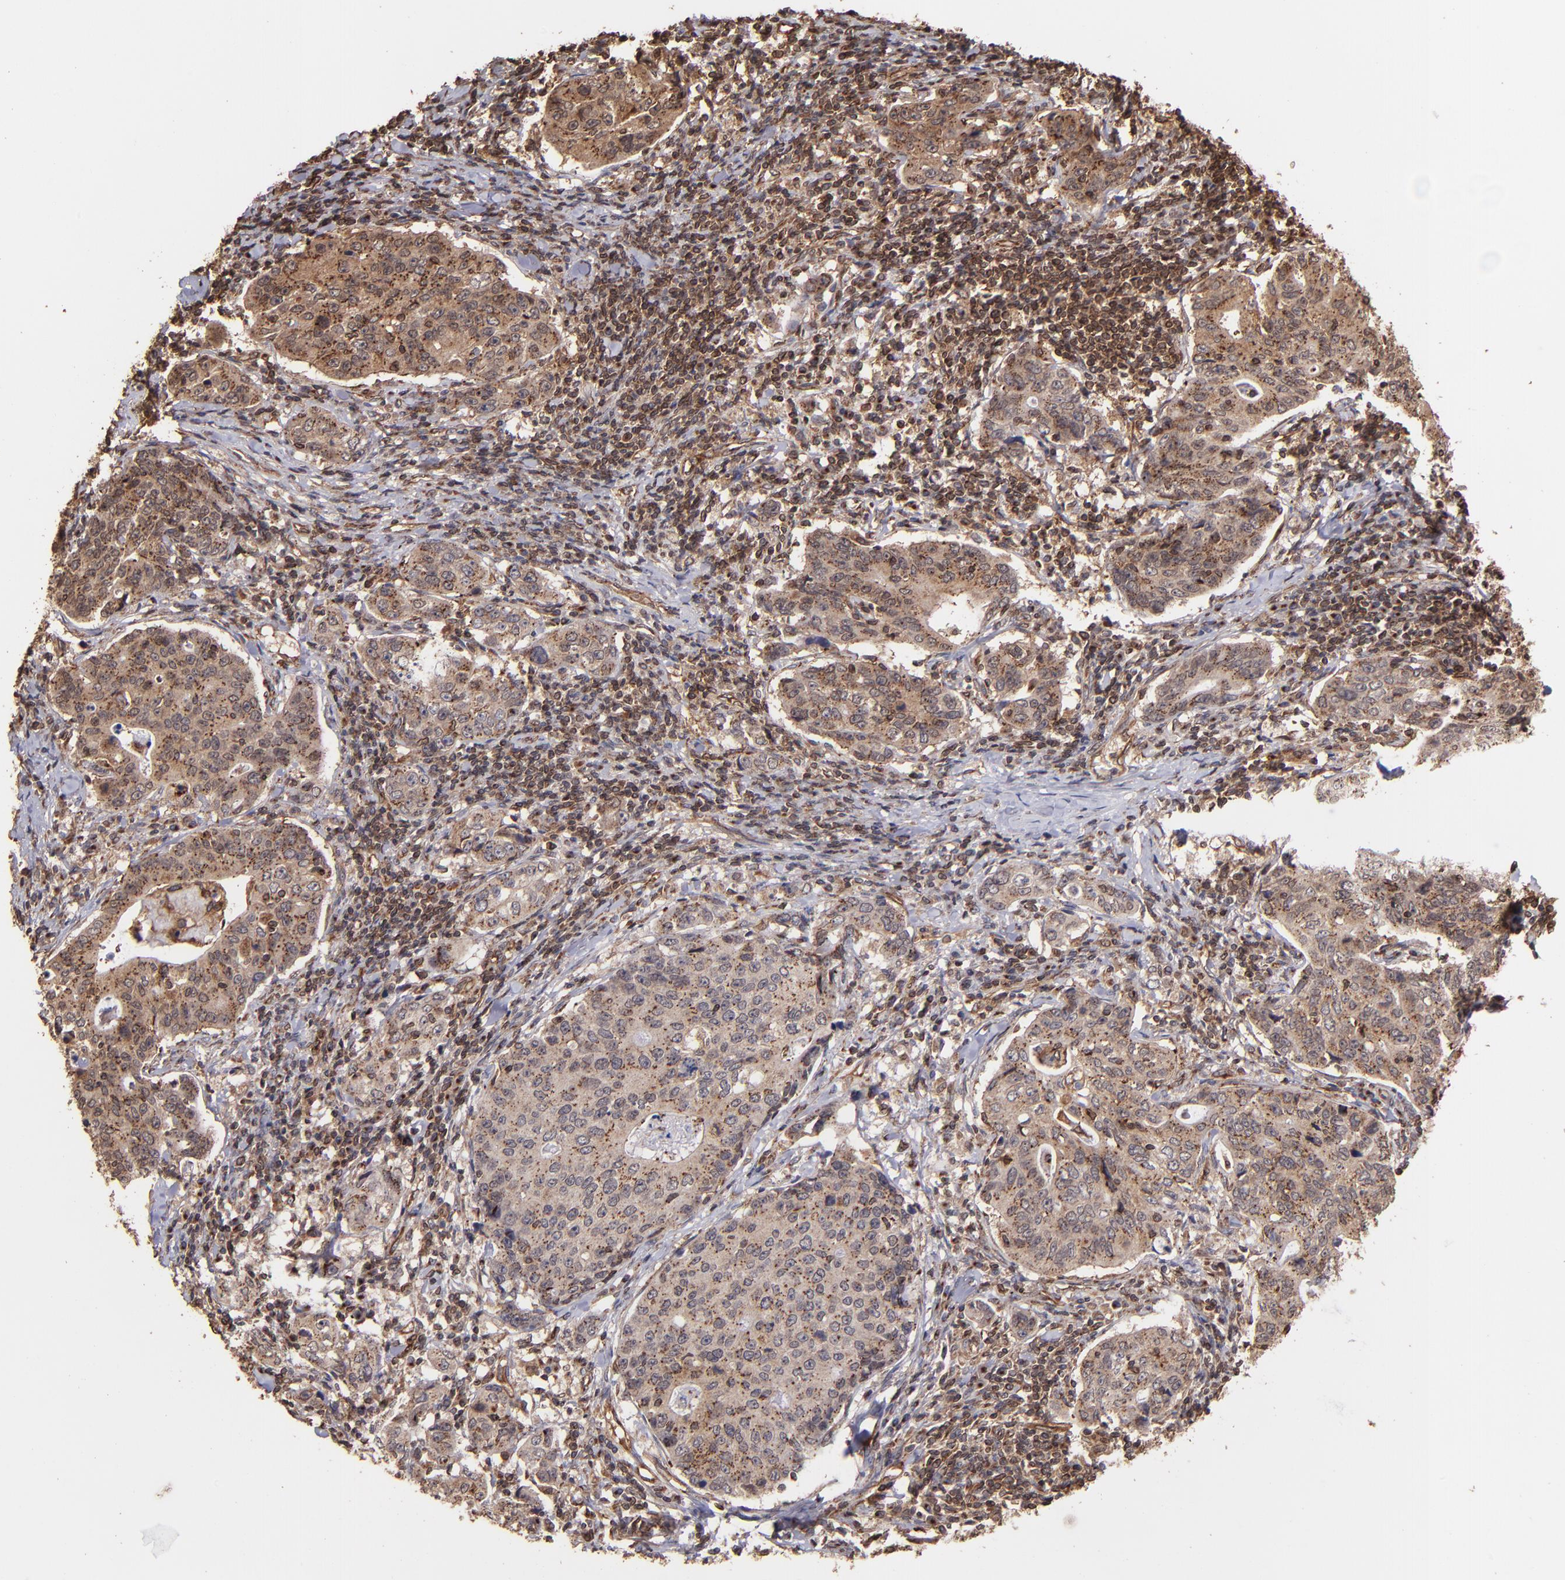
{"staining": {"intensity": "moderate", "quantity": ">75%", "location": "cytoplasmic/membranous"}, "tissue": "stomach cancer", "cell_type": "Tumor cells", "image_type": "cancer", "snomed": [{"axis": "morphology", "description": "Adenocarcinoma, NOS"}, {"axis": "topography", "description": "Esophagus"}, {"axis": "topography", "description": "Stomach"}], "caption": "High-power microscopy captured an immunohistochemistry (IHC) photomicrograph of stomach cancer (adenocarcinoma), revealing moderate cytoplasmic/membranous expression in about >75% of tumor cells. (brown staining indicates protein expression, while blue staining denotes nuclei).", "gene": "TRIP11", "patient": {"sex": "male", "age": 74}}